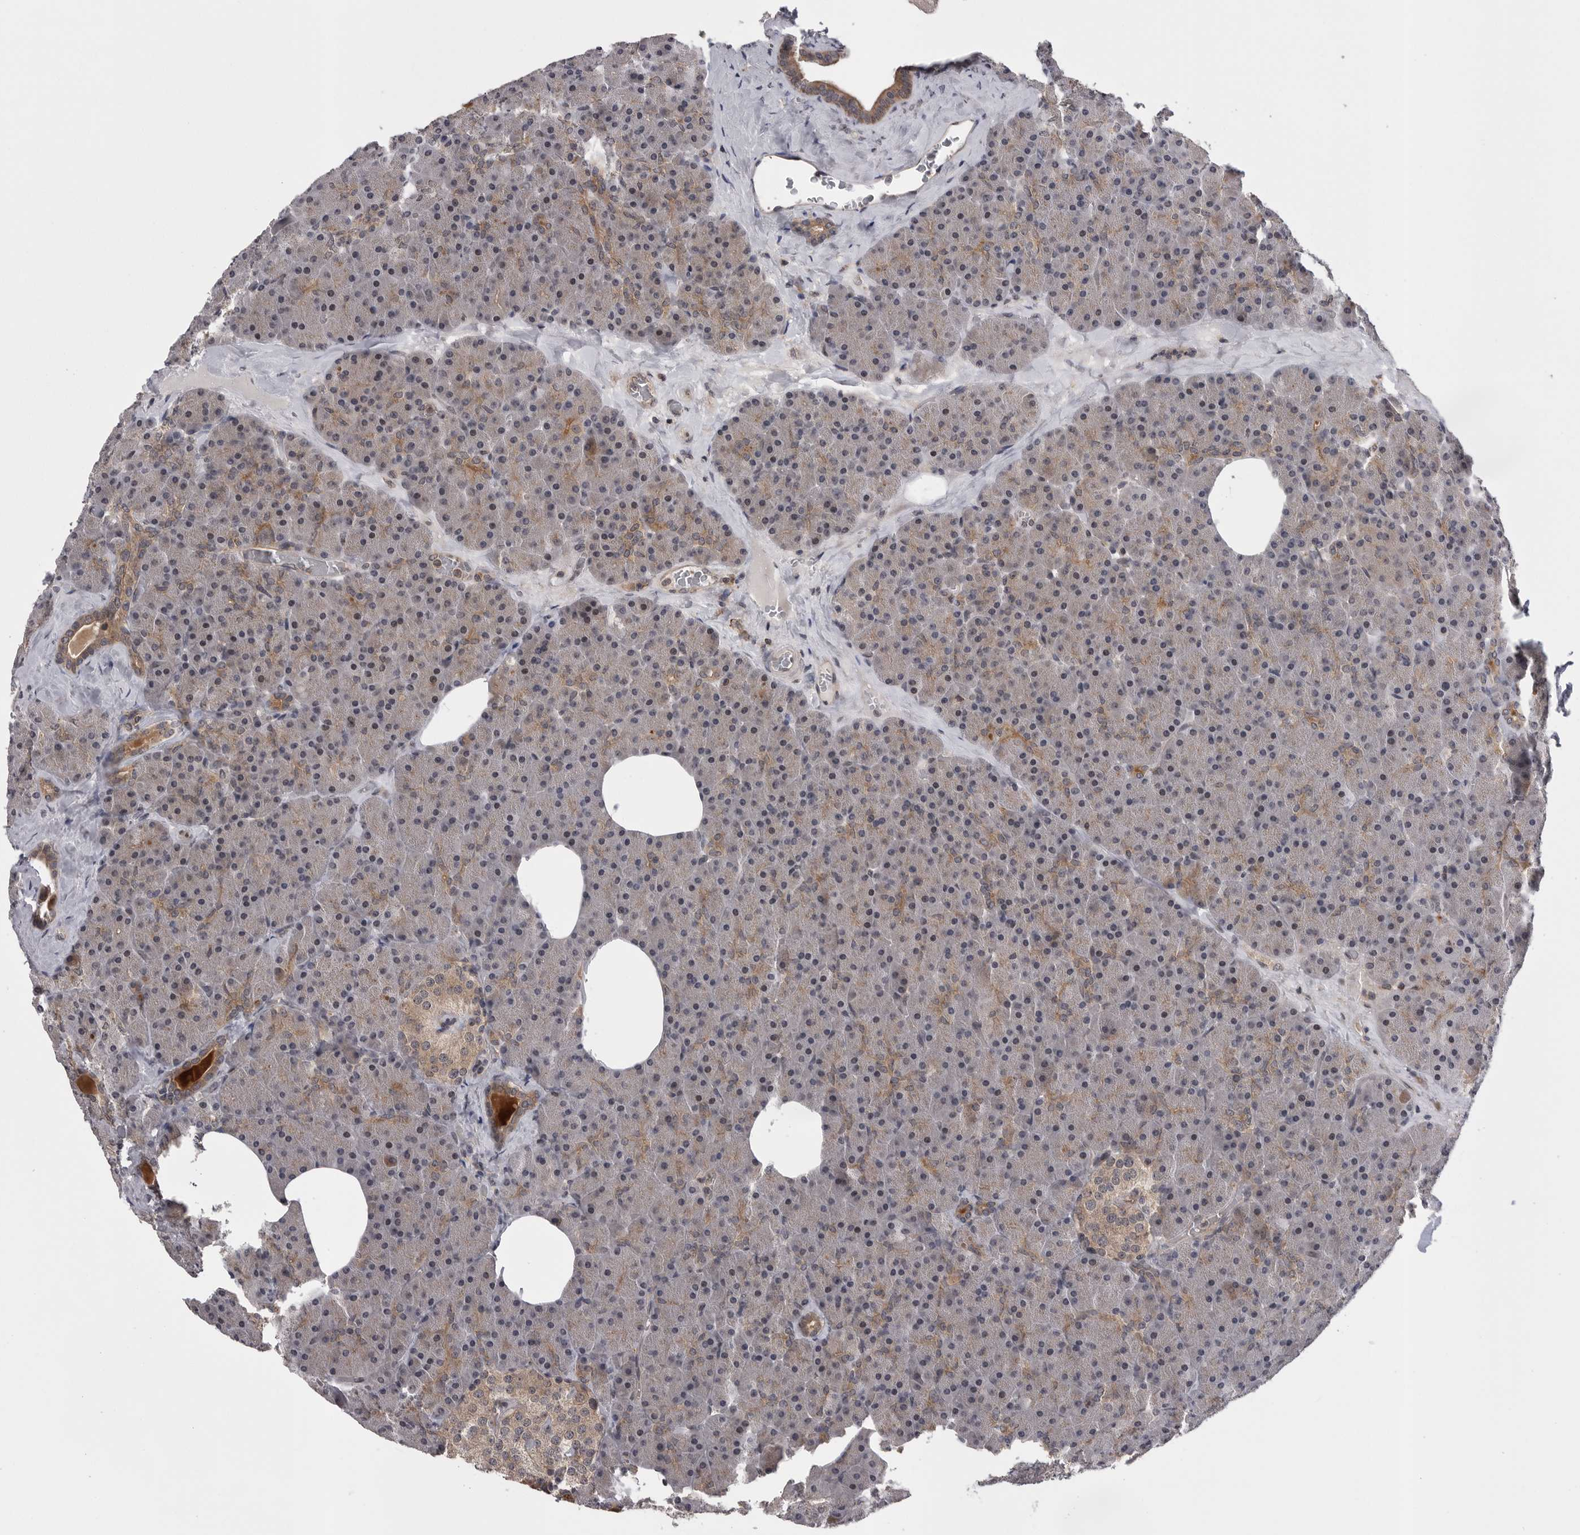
{"staining": {"intensity": "moderate", "quantity": "25%-75%", "location": "cytoplasmic/membranous"}, "tissue": "pancreas", "cell_type": "Exocrine glandular cells", "image_type": "normal", "snomed": [{"axis": "morphology", "description": "Normal tissue, NOS"}, {"axis": "morphology", "description": "Carcinoid, malignant, NOS"}, {"axis": "topography", "description": "Pancreas"}], "caption": "Pancreas stained with a brown dye shows moderate cytoplasmic/membranous positive expression in approximately 25%-75% of exocrine glandular cells.", "gene": "AOAH", "patient": {"sex": "female", "age": 35}}